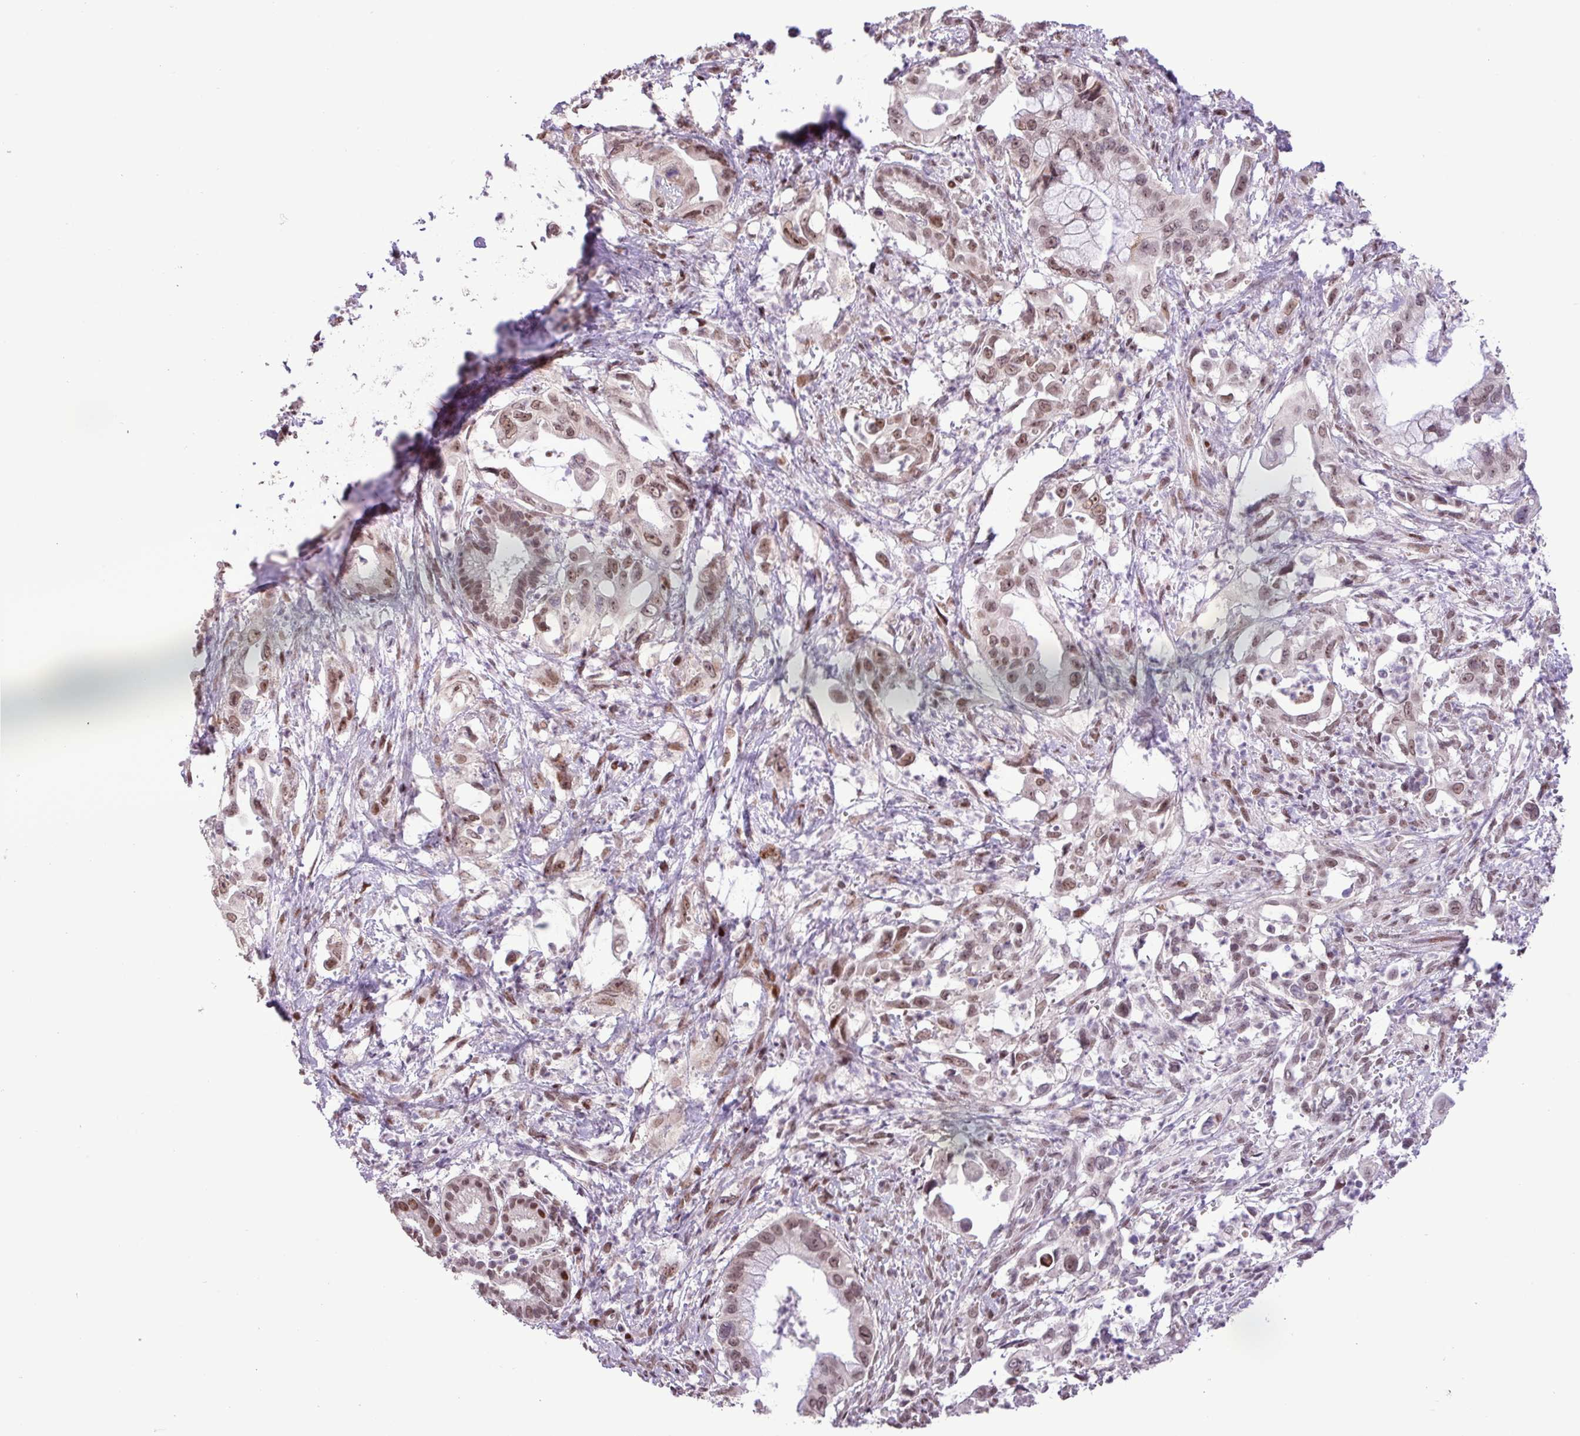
{"staining": {"intensity": "moderate", "quantity": ">75%", "location": "nuclear"}, "tissue": "pancreatic cancer", "cell_type": "Tumor cells", "image_type": "cancer", "snomed": [{"axis": "morphology", "description": "Adenocarcinoma, NOS"}, {"axis": "topography", "description": "Pancreas"}], "caption": "The image shows immunohistochemical staining of pancreatic cancer (adenocarcinoma). There is moderate nuclear staining is present in about >75% of tumor cells. The staining is performed using DAB (3,3'-diaminobenzidine) brown chromogen to label protein expression. The nuclei are counter-stained blue using hematoxylin.", "gene": "ZNF354A", "patient": {"sex": "male", "age": 61}}